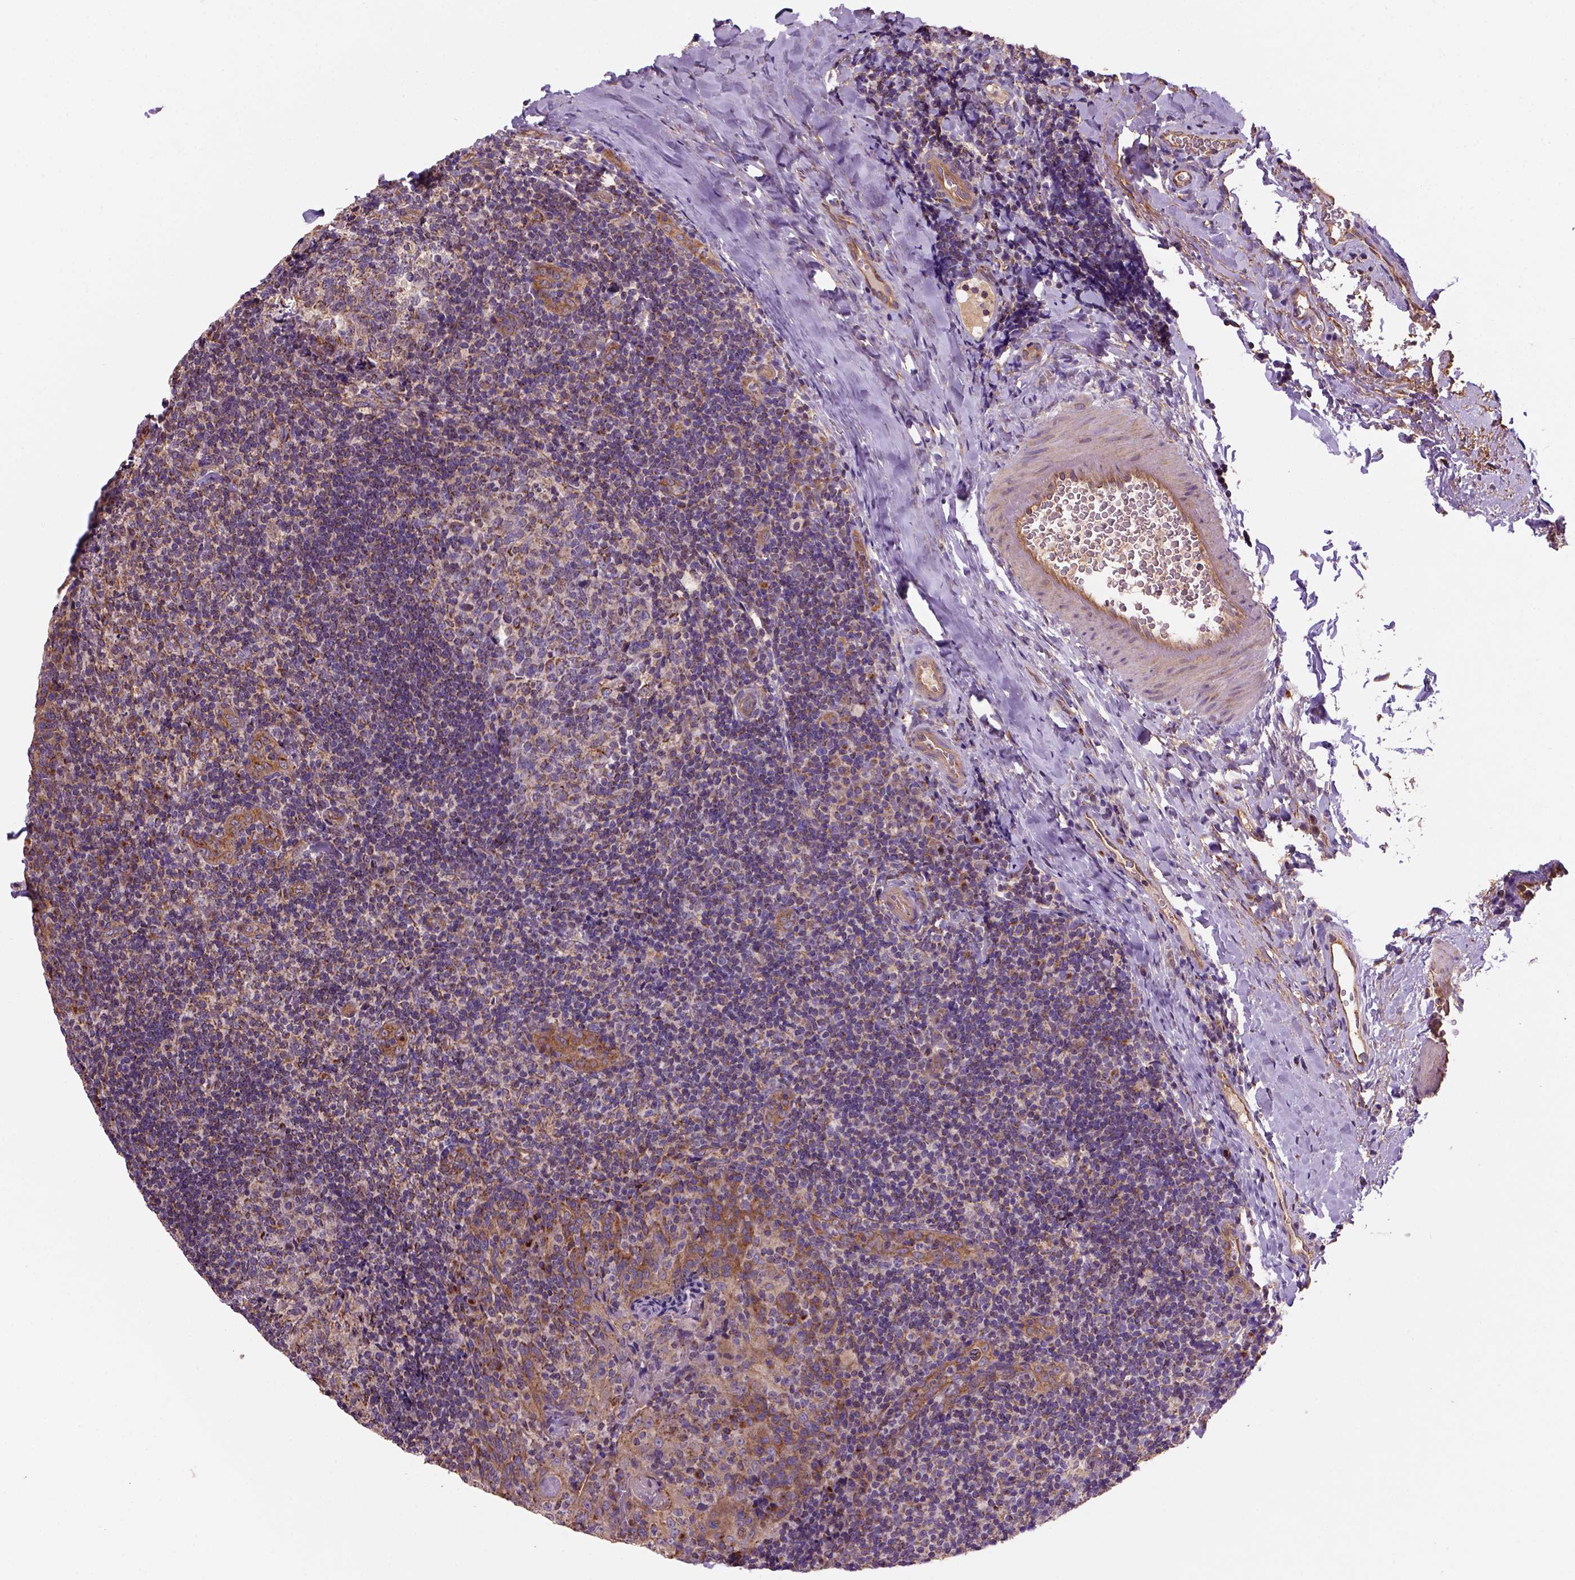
{"staining": {"intensity": "moderate", "quantity": "<25%", "location": "cytoplasmic/membranous"}, "tissue": "tonsil", "cell_type": "Germinal center cells", "image_type": "normal", "snomed": [{"axis": "morphology", "description": "Normal tissue, NOS"}, {"axis": "topography", "description": "Tonsil"}], "caption": "Immunohistochemistry of unremarkable tonsil reveals low levels of moderate cytoplasmic/membranous staining in approximately <25% of germinal center cells.", "gene": "WARS2", "patient": {"sex": "male", "age": 17}}